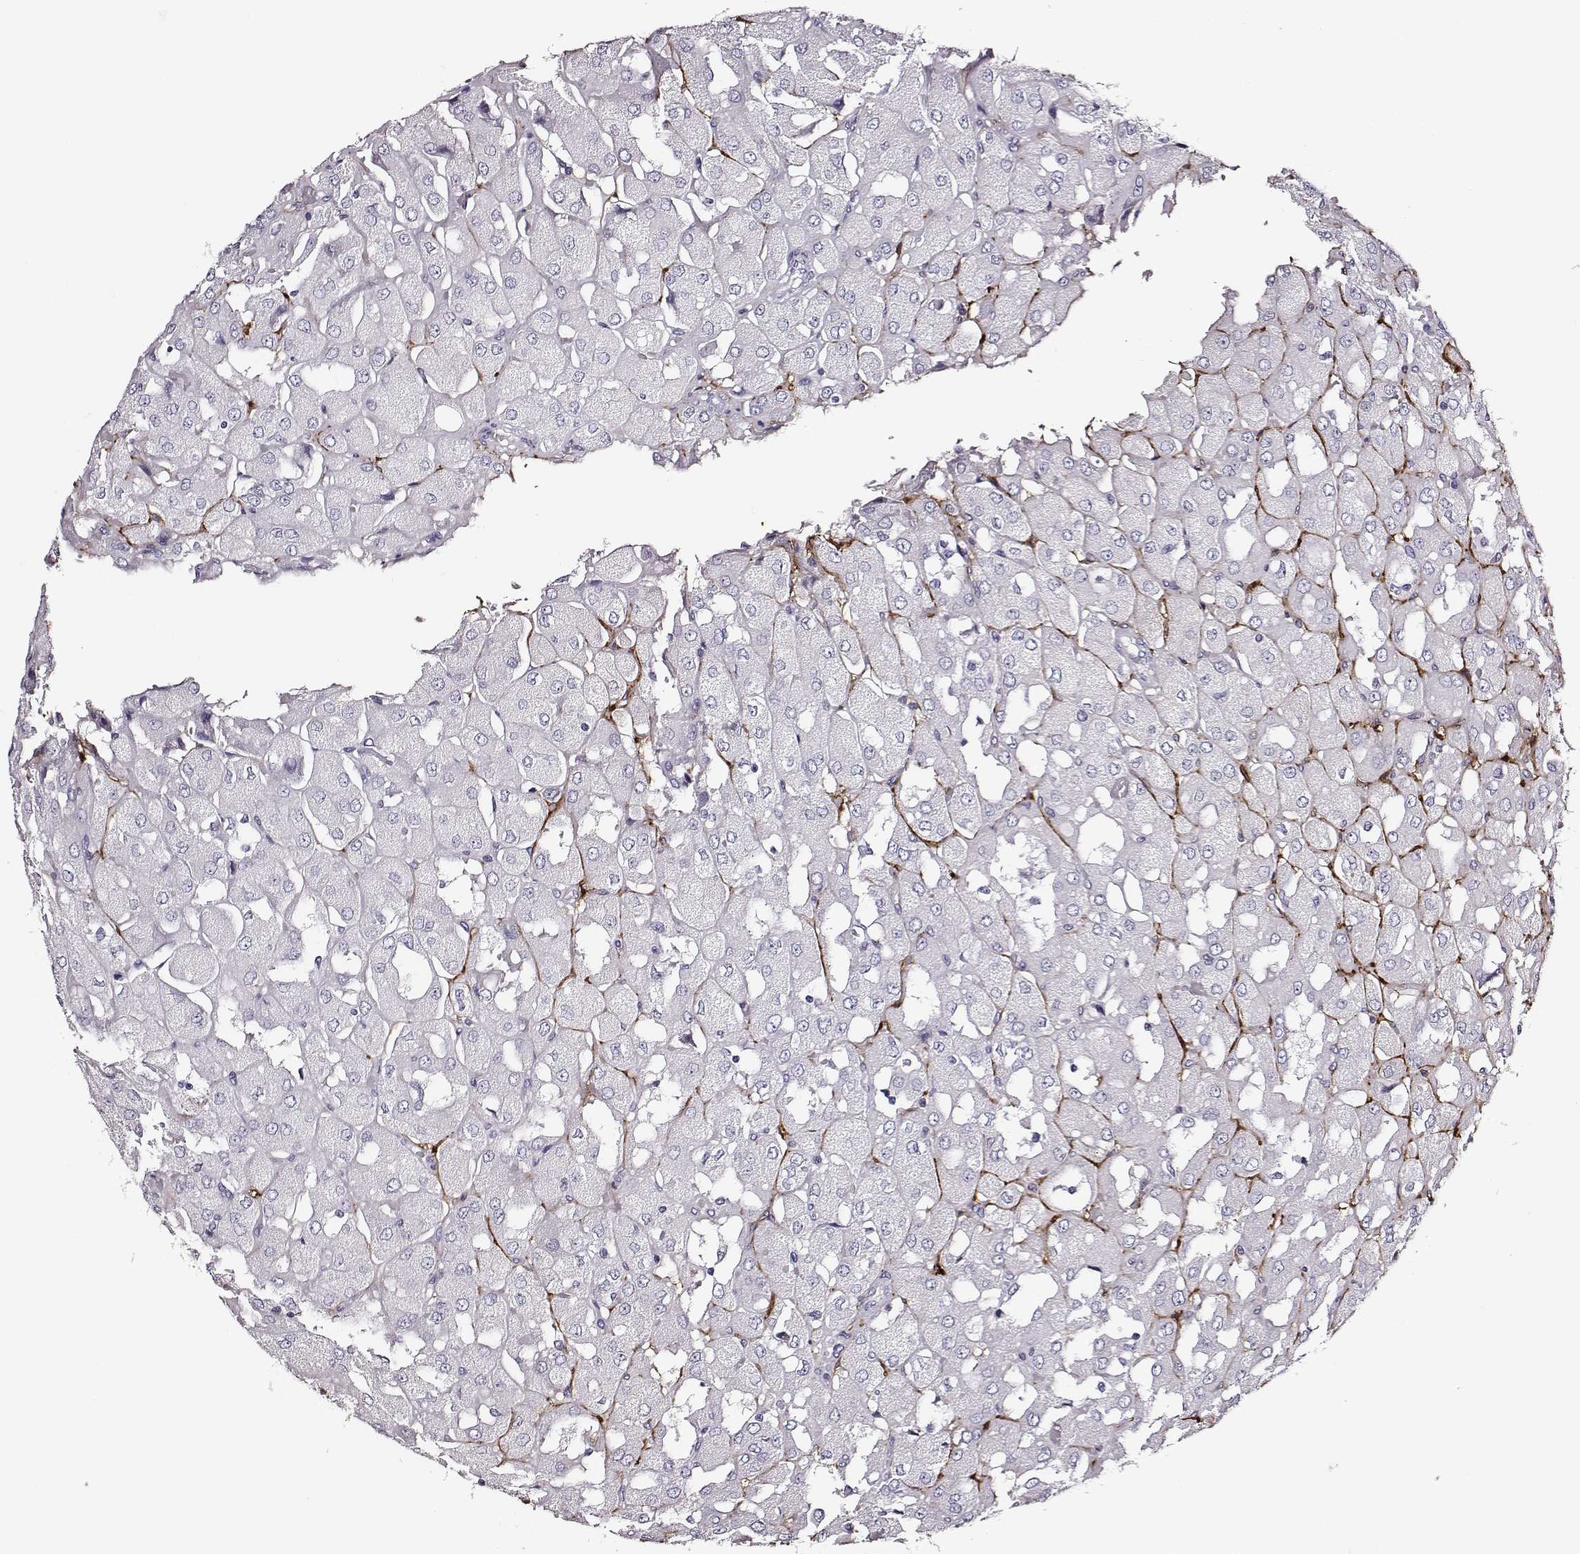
{"staining": {"intensity": "negative", "quantity": "none", "location": "none"}, "tissue": "renal cancer", "cell_type": "Tumor cells", "image_type": "cancer", "snomed": [{"axis": "morphology", "description": "Adenocarcinoma, NOS"}, {"axis": "topography", "description": "Kidney"}], "caption": "Tumor cells are negative for protein expression in human renal adenocarcinoma.", "gene": "DPEP1", "patient": {"sex": "male", "age": 72}}